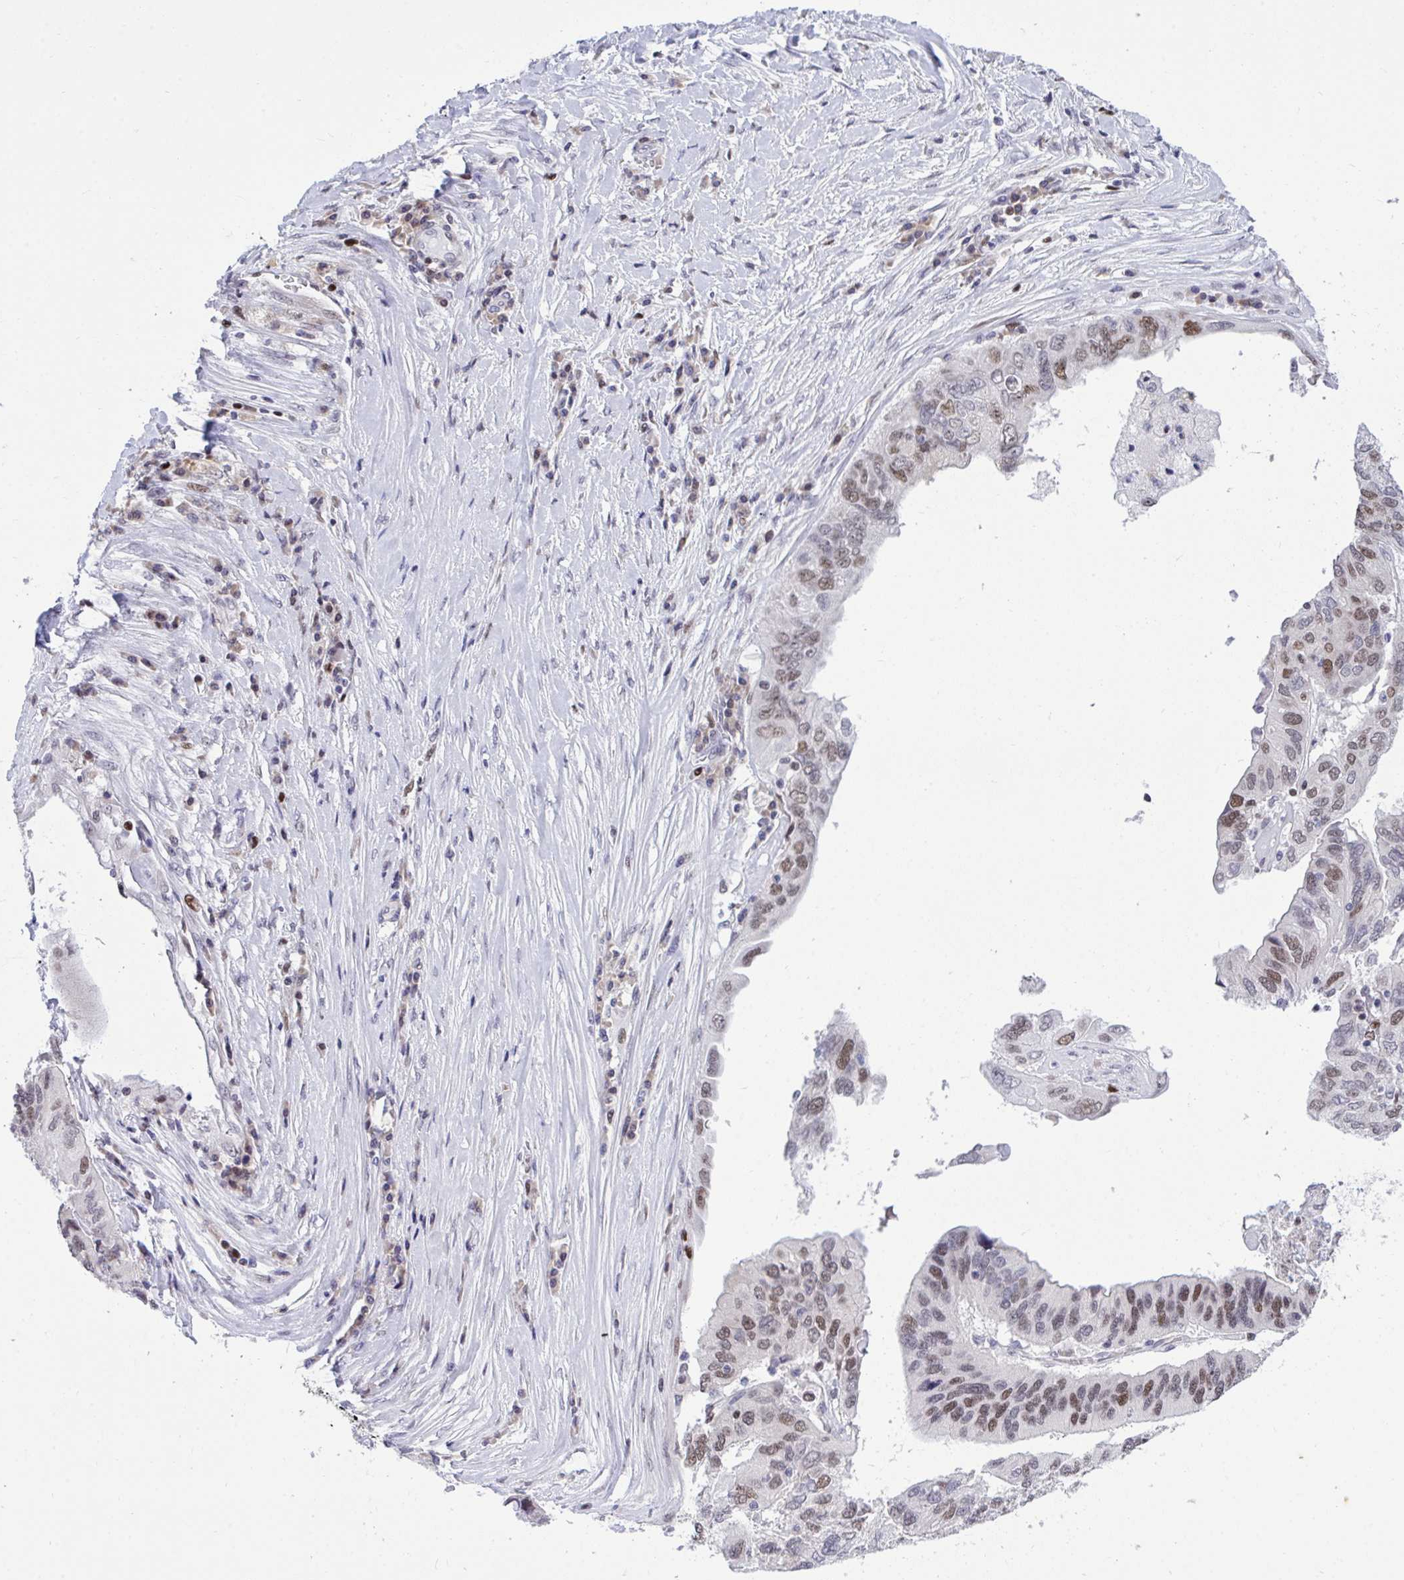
{"staining": {"intensity": "moderate", "quantity": "25%-75%", "location": "nuclear"}, "tissue": "ovarian cancer", "cell_type": "Tumor cells", "image_type": "cancer", "snomed": [{"axis": "morphology", "description": "Cystadenocarcinoma, serous, NOS"}, {"axis": "topography", "description": "Ovary"}], "caption": "Immunohistochemical staining of ovarian cancer (serous cystadenocarcinoma) shows medium levels of moderate nuclear protein positivity in approximately 25%-75% of tumor cells. The staining was performed using DAB, with brown indicating positive protein expression. Nuclei are stained blue with hematoxylin.", "gene": "C1QL2", "patient": {"sex": "female", "age": 79}}